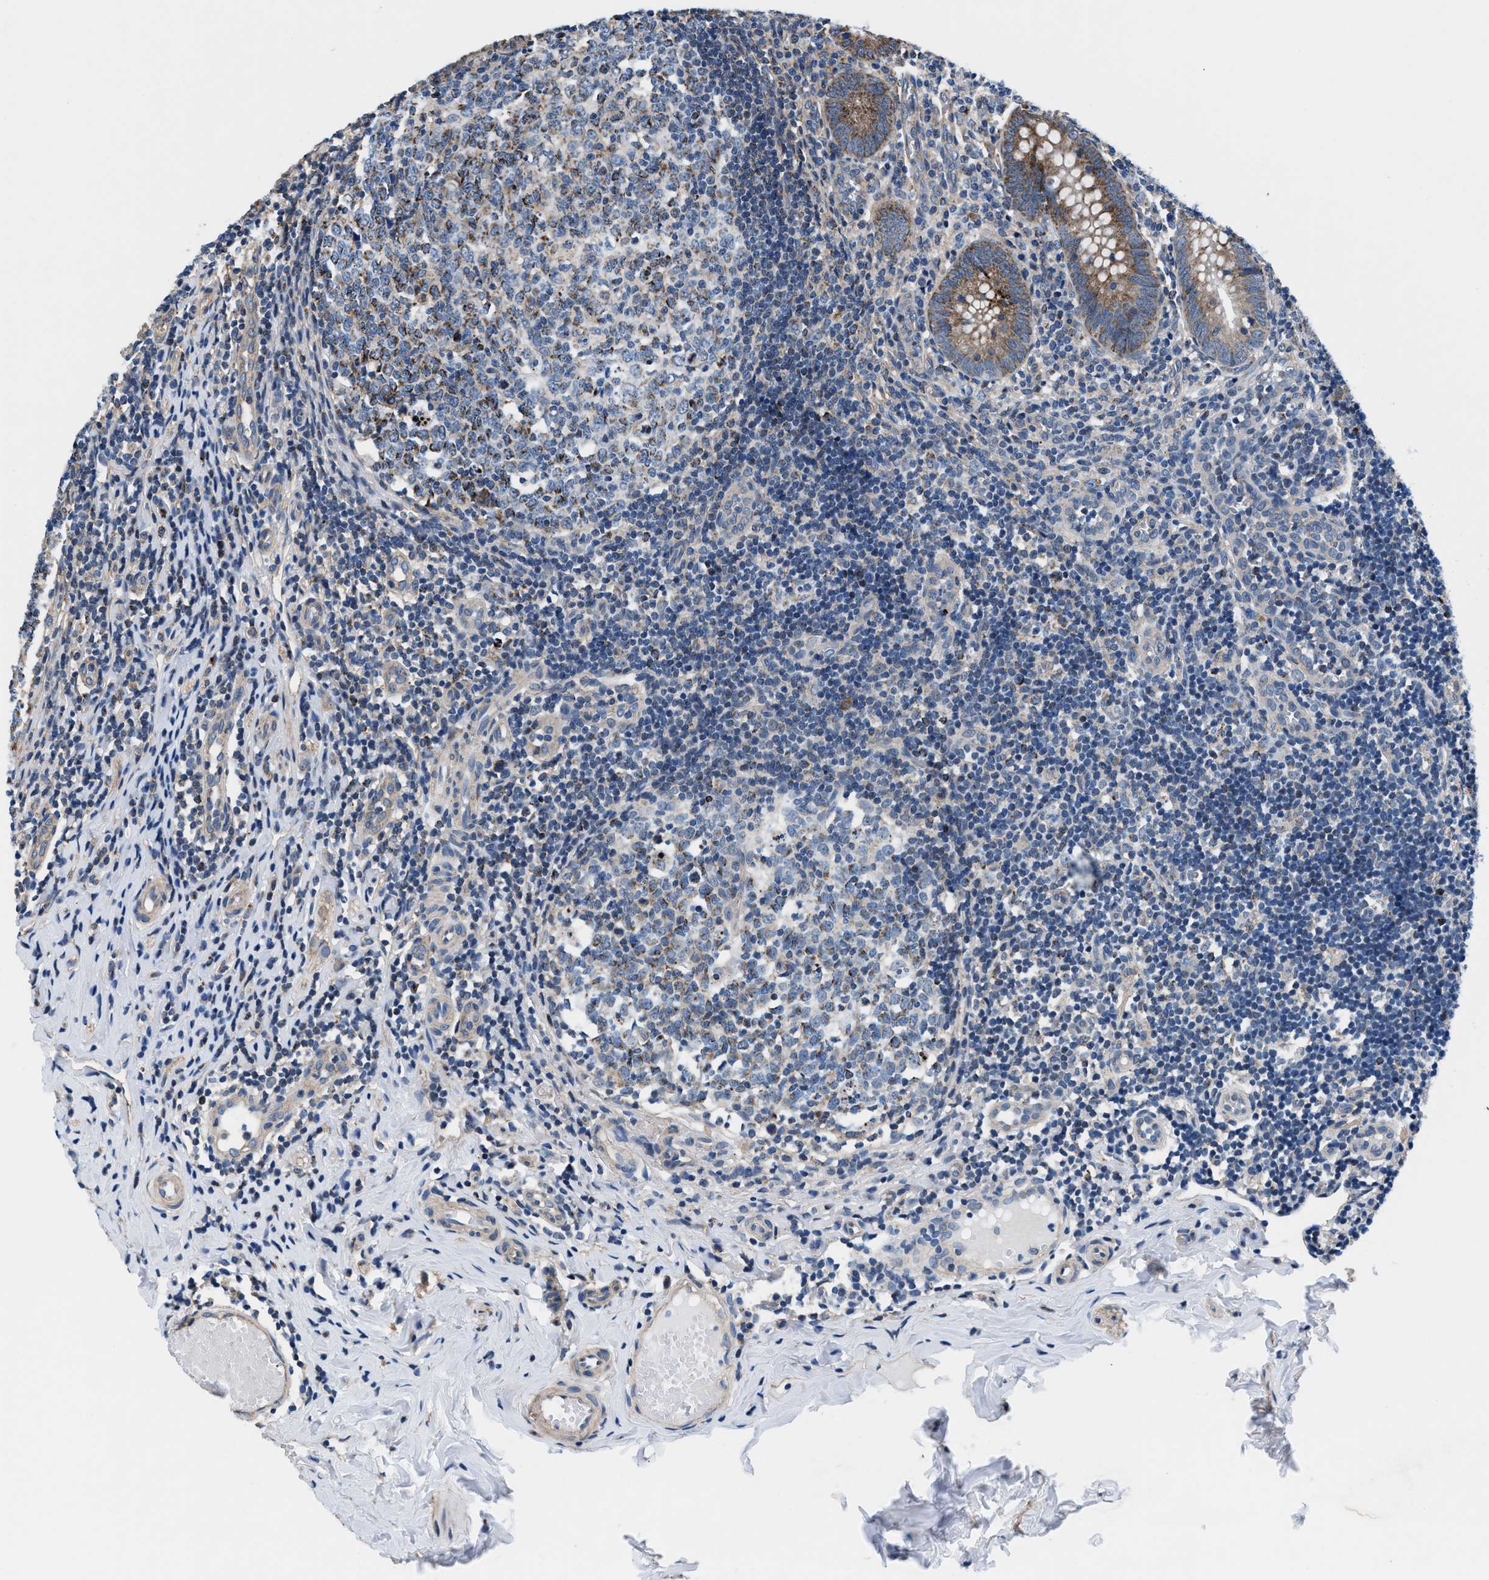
{"staining": {"intensity": "moderate", "quantity": ">75%", "location": "cytoplasmic/membranous"}, "tissue": "appendix", "cell_type": "Glandular cells", "image_type": "normal", "snomed": [{"axis": "morphology", "description": "Normal tissue, NOS"}, {"axis": "topography", "description": "Appendix"}], "caption": "The photomicrograph exhibits immunohistochemical staining of normal appendix. There is moderate cytoplasmic/membranous staining is present in about >75% of glandular cells.", "gene": "NKTR", "patient": {"sex": "male", "age": 8}}